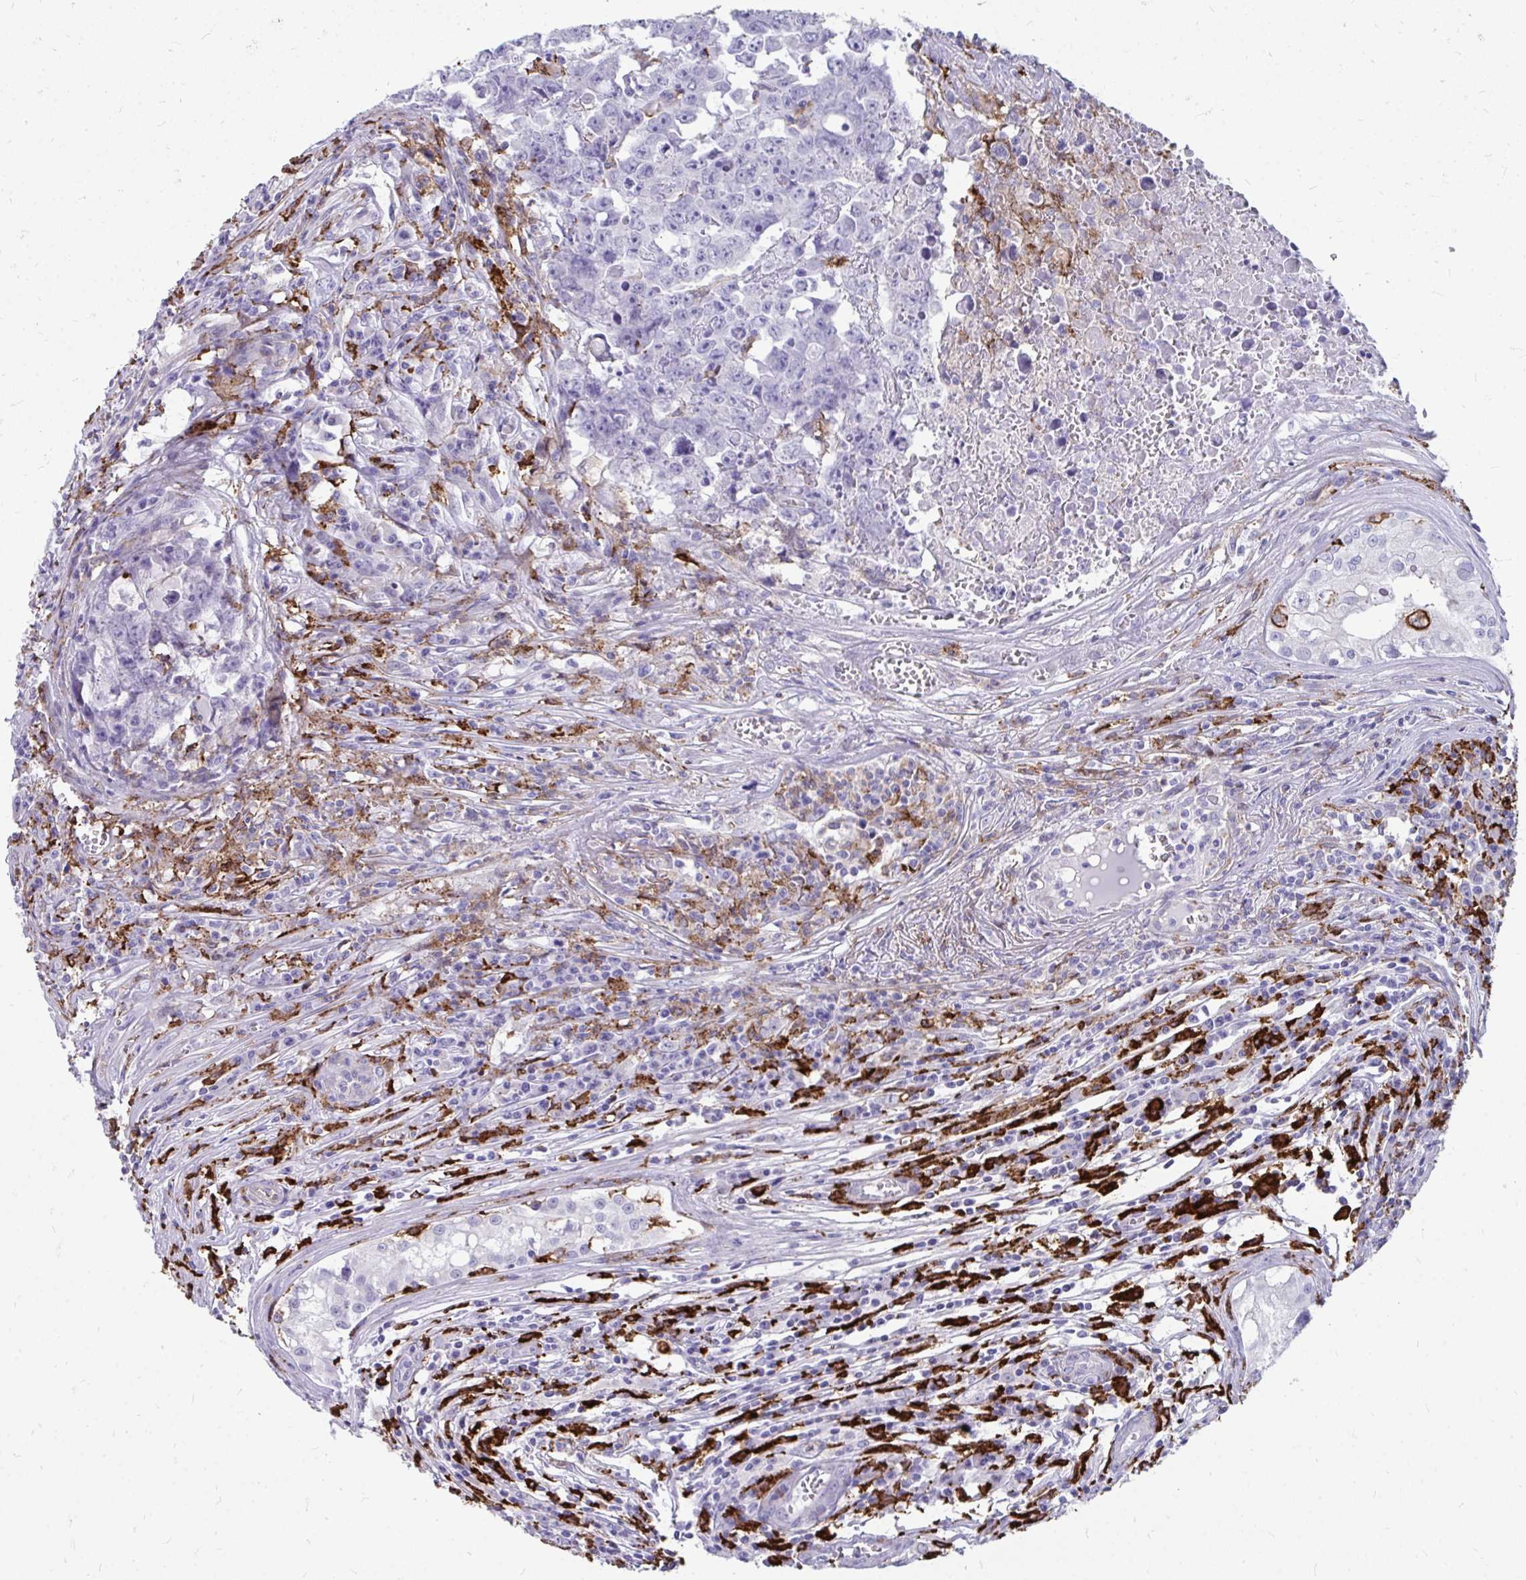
{"staining": {"intensity": "negative", "quantity": "none", "location": "none"}, "tissue": "testis cancer", "cell_type": "Tumor cells", "image_type": "cancer", "snomed": [{"axis": "morphology", "description": "Carcinoma, Embryonal, NOS"}, {"axis": "topography", "description": "Testis"}], "caption": "Testis cancer (embryonal carcinoma) was stained to show a protein in brown. There is no significant expression in tumor cells.", "gene": "CD163", "patient": {"sex": "male", "age": 22}}